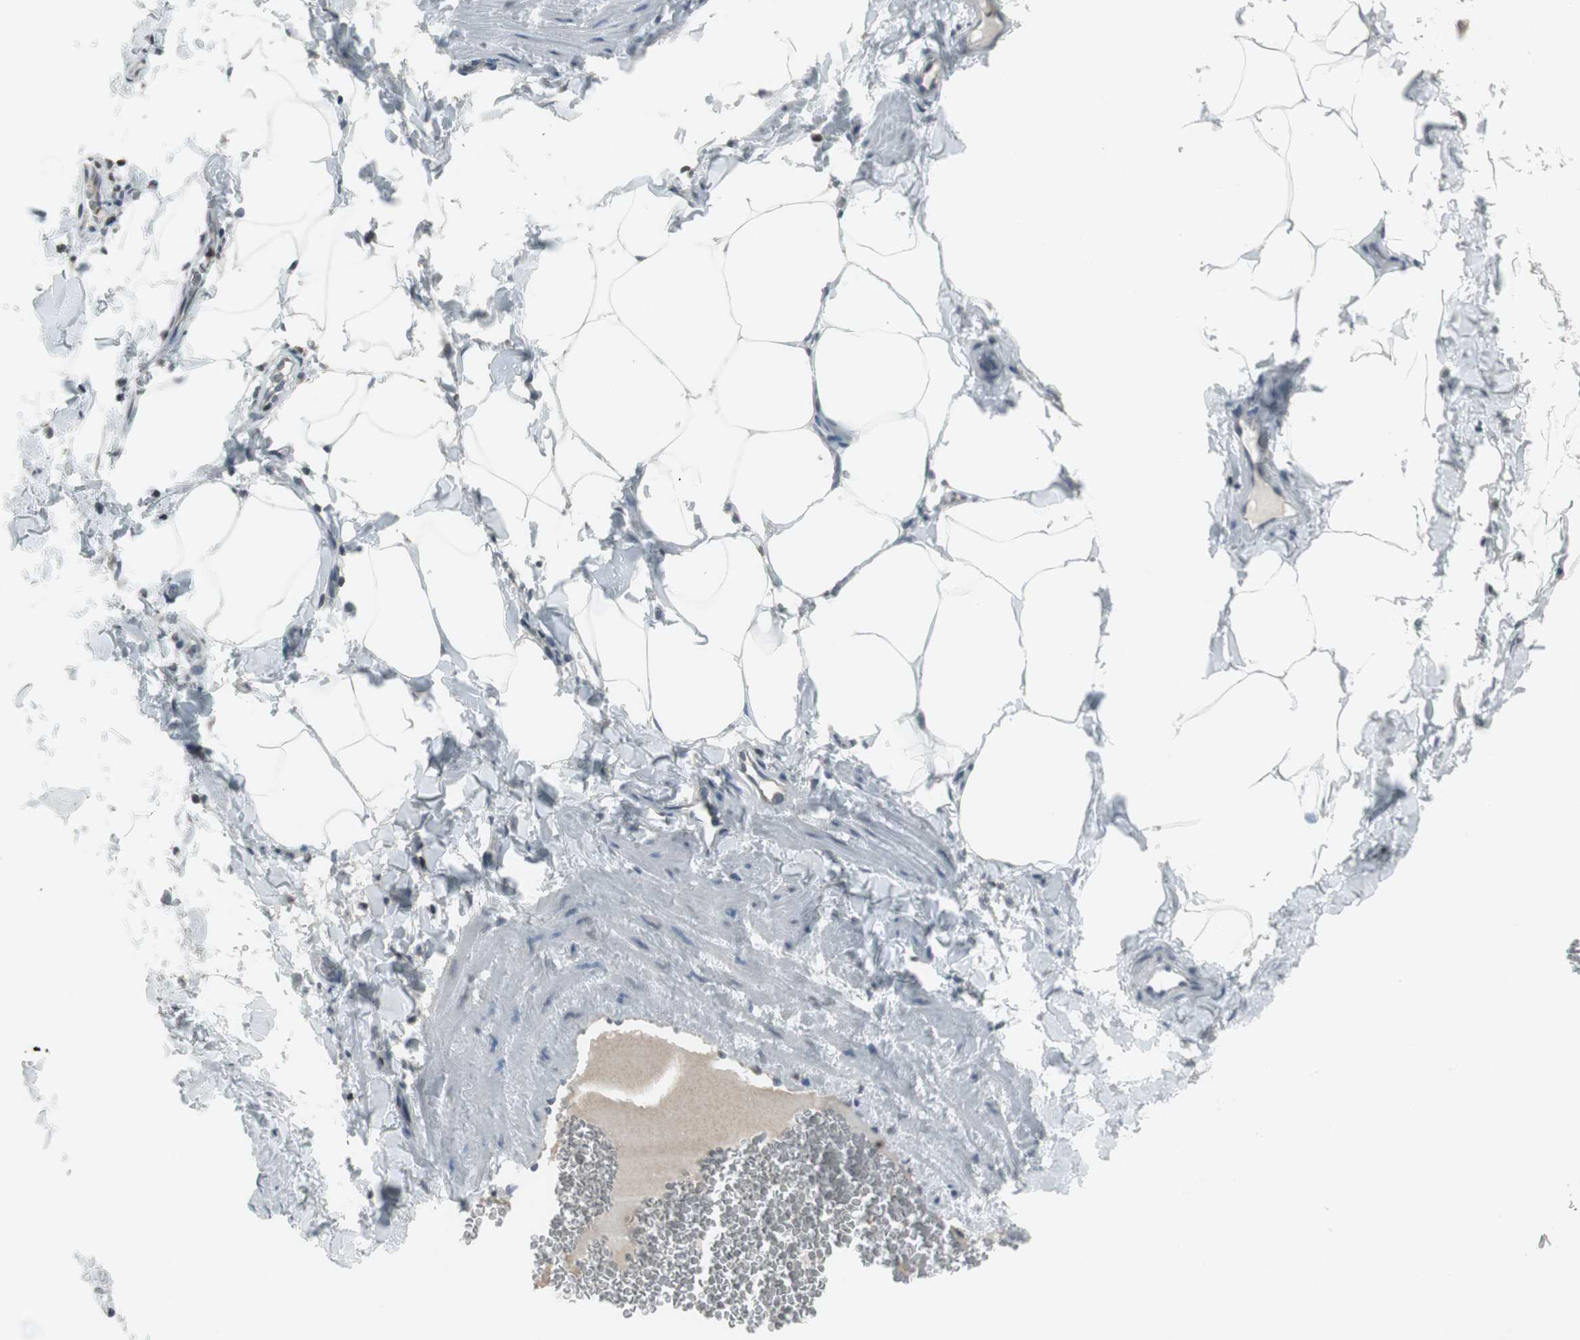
{"staining": {"intensity": "negative", "quantity": "none", "location": "none"}, "tissue": "adipose tissue", "cell_type": "Adipocytes", "image_type": "normal", "snomed": [{"axis": "morphology", "description": "Normal tissue, NOS"}, {"axis": "topography", "description": "Vascular tissue"}], "caption": "Adipocytes are negative for protein expression in normal human adipose tissue. (DAB (3,3'-diaminobenzidine) immunohistochemistry (IHC), high magnification).", "gene": "ARG2", "patient": {"sex": "male", "age": 41}}